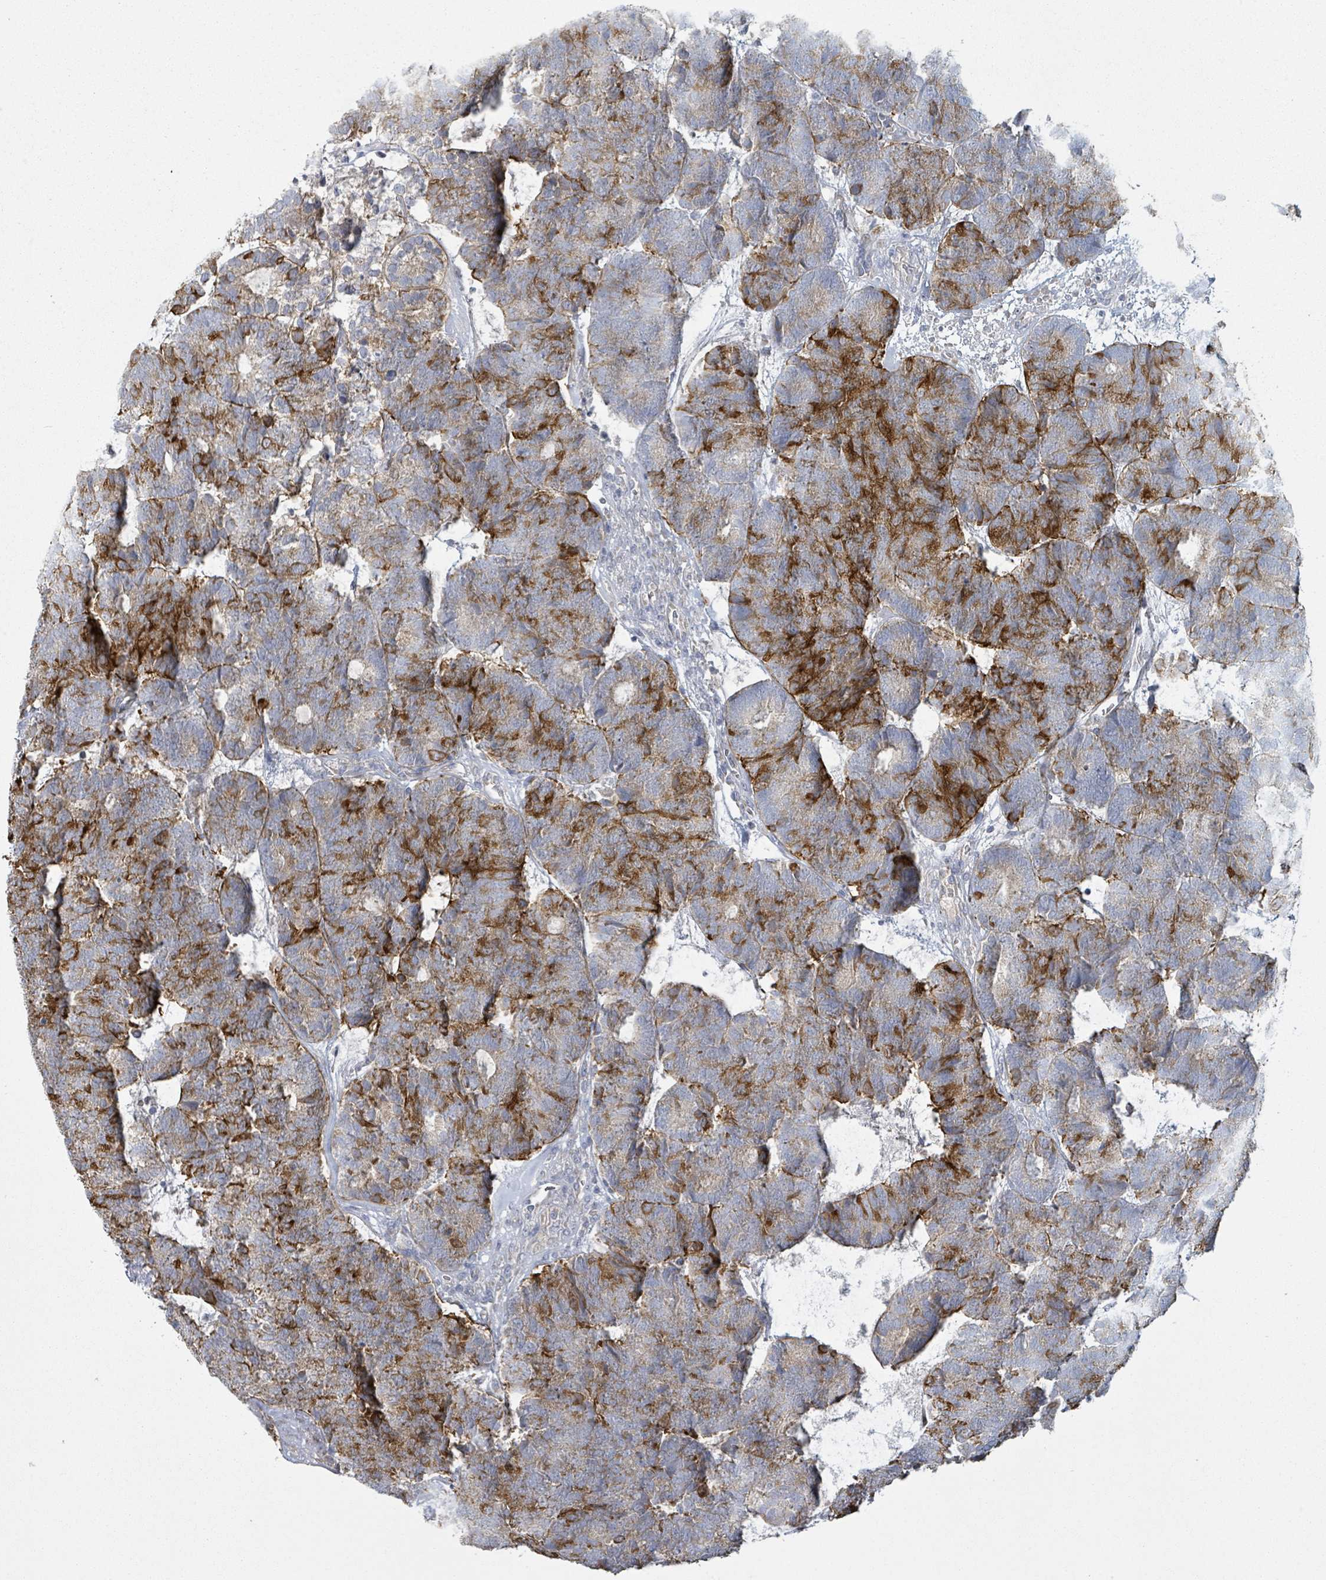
{"staining": {"intensity": "strong", "quantity": "25%-75%", "location": "cytoplasmic/membranous"}, "tissue": "head and neck cancer", "cell_type": "Tumor cells", "image_type": "cancer", "snomed": [{"axis": "morphology", "description": "Adenocarcinoma, NOS"}, {"axis": "topography", "description": "Head-Neck"}], "caption": "Immunohistochemical staining of human head and neck cancer shows strong cytoplasmic/membranous protein expression in about 25%-75% of tumor cells.", "gene": "KCNS2", "patient": {"sex": "female", "age": 81}}